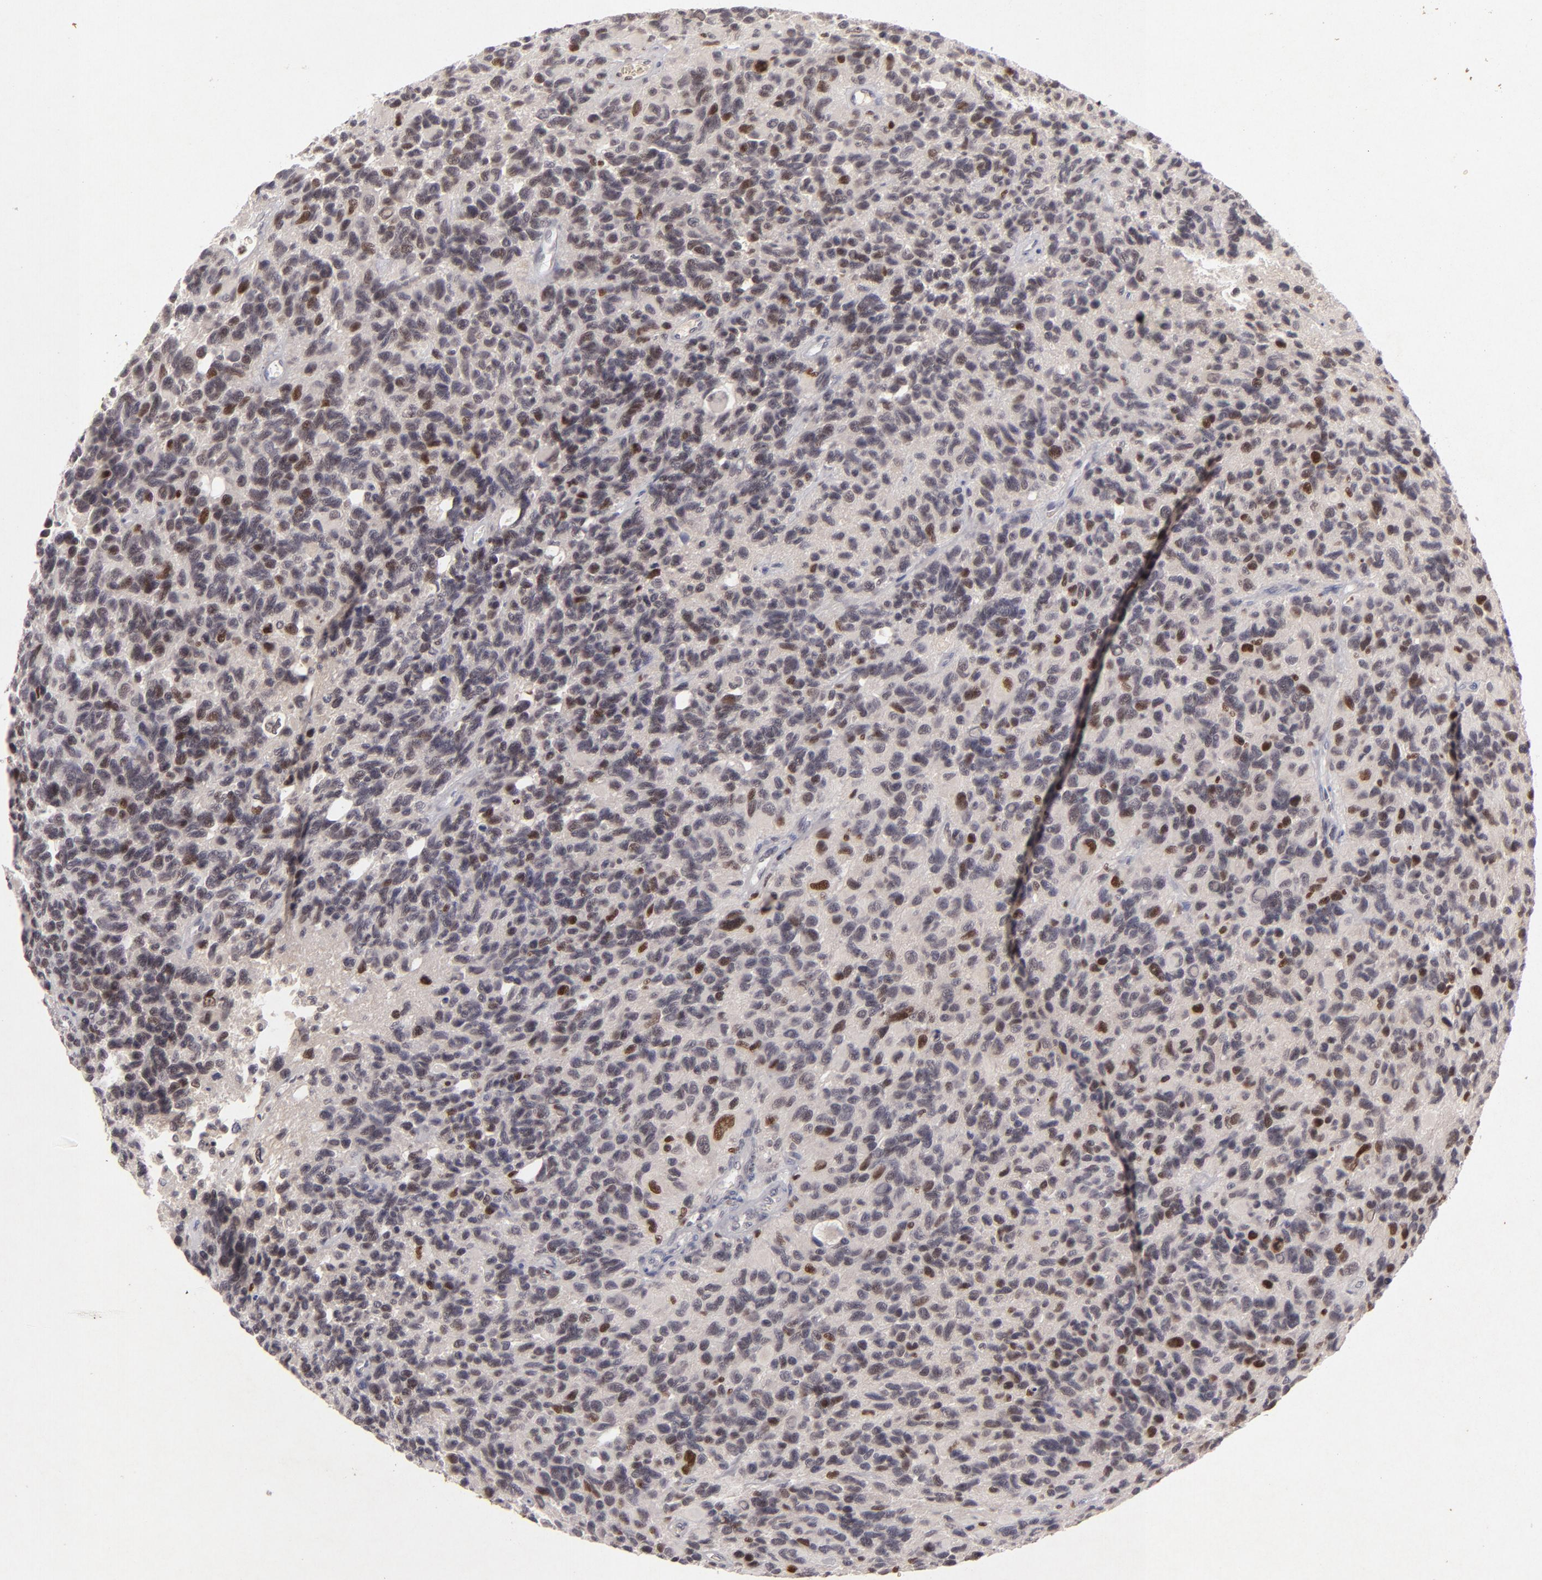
{"staining": {"intensity": "moderate", "quantity": "<25%", "location": "nuclear"}, "tissue": "glioma", "cell_type": "Tumor cells", "image_type": "cancer", "snomed": [{"axis": "morphology", "description": "Glioma, malignant, High grade"}, {"axis": "topography", "description": "Brain"}], "caption": "Brown immunohistochemical staining in human glioma exhibits moderate nuclear expression in approximately <25% of tumor cells. (Stains: DAB in brown, nuclei in blue, Microscopy: brightfield microscopy at high magnification).", "gene": "FEN1", "patient": {"sex": "male", "age": 77}}